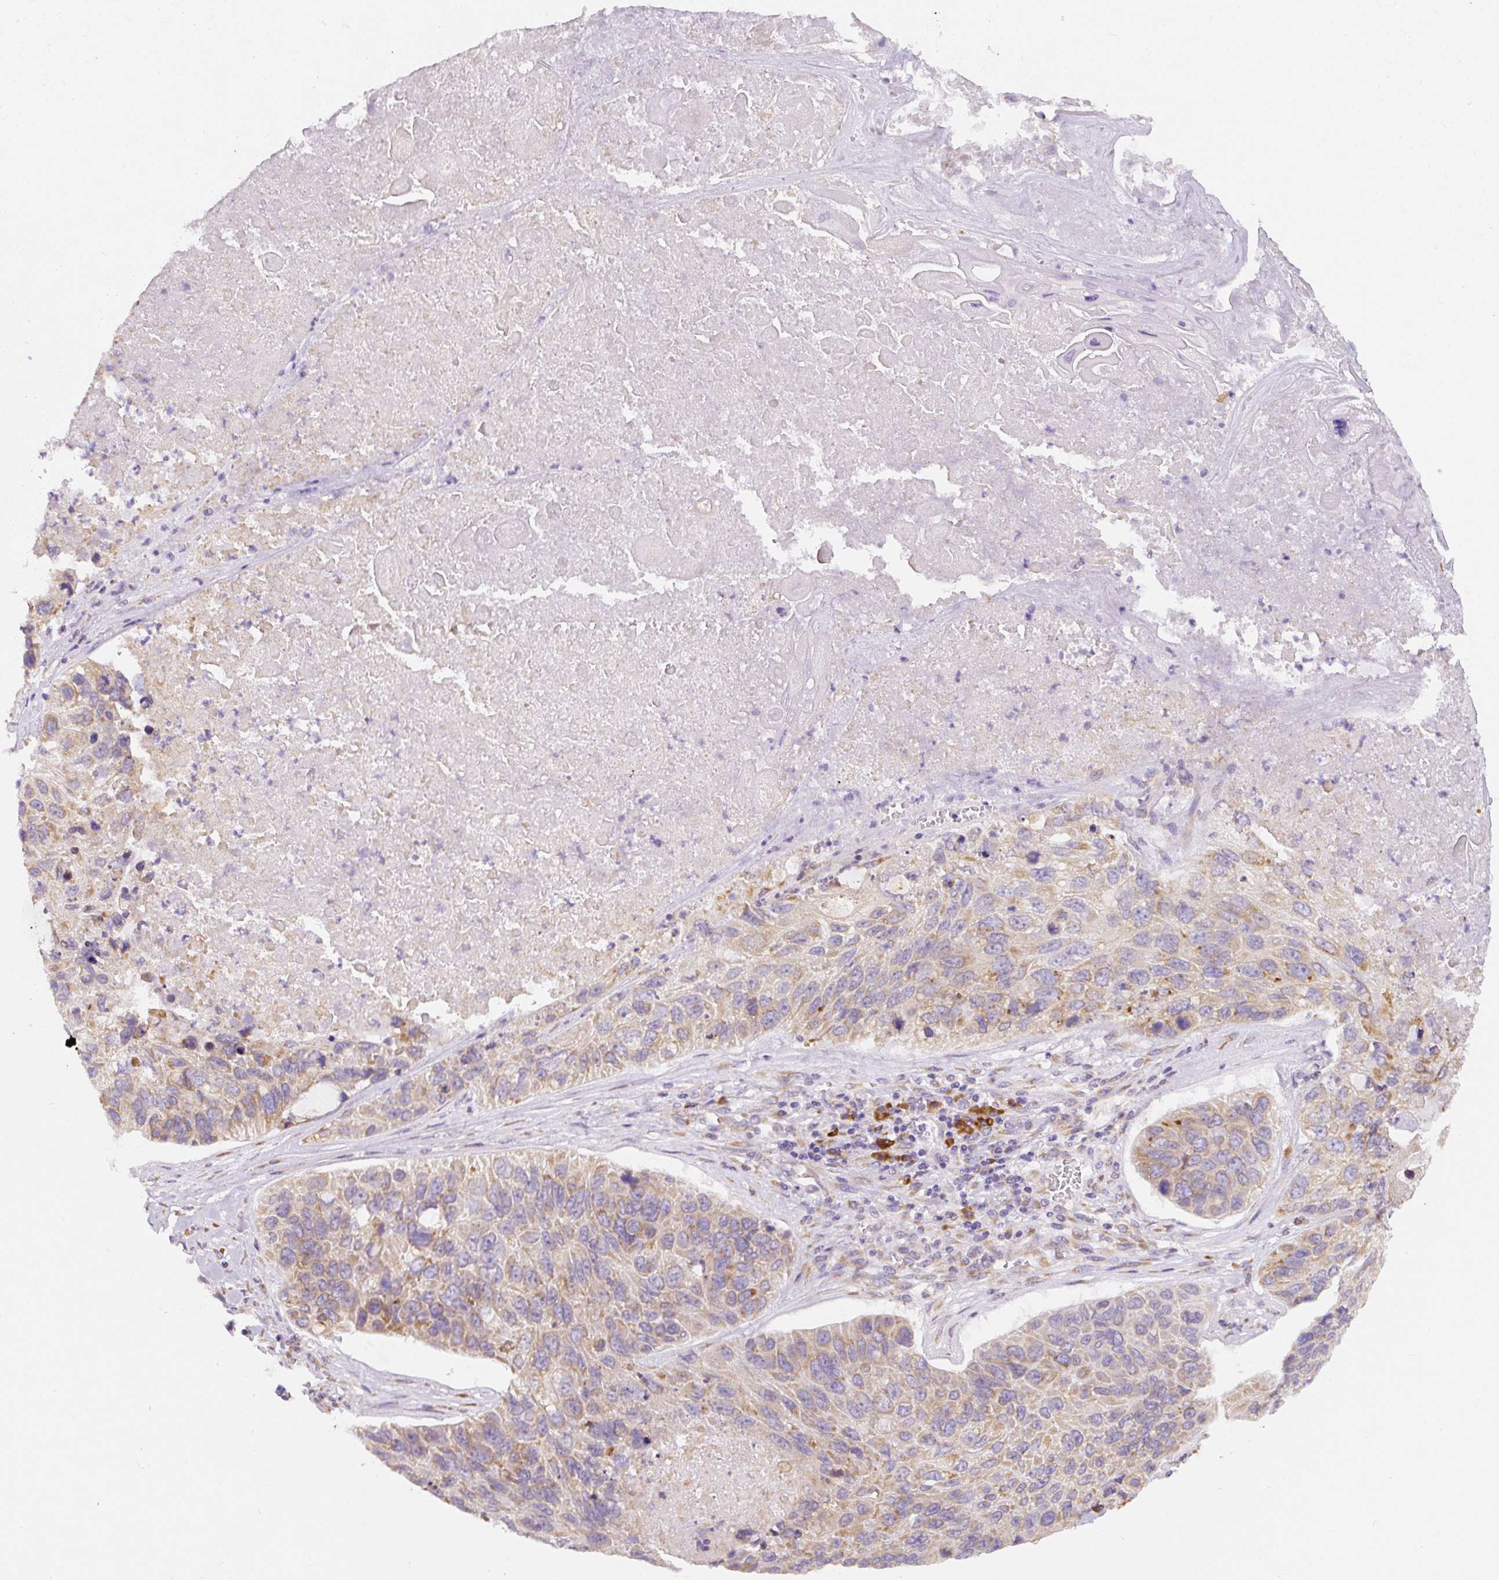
{"staining": {"intensity": "weak", "quantity": "25%-75%", "location": "cytoplasmic/membranous"}, "tissue": "lung cancer", "cell_type": "Tumor cells", "image_type": "cancer", "snomed": [{"axis": "morphology", "description": "Squamous cell carcinoma, NOS"}, {"axis": "topography", "description": "Lung"}], "caption": "High-power microscopy captured an IHC histopathology image of lung cancer (squamous cell carcinoma), revealing weak cytoplasmic/membranous expression in approximately 25%-75% of tumor cells. (Brightfield microscopy of DAB IHC at high magnification).", "gene": "DDOST", "patient": {"sex": "male", "age": 61}}